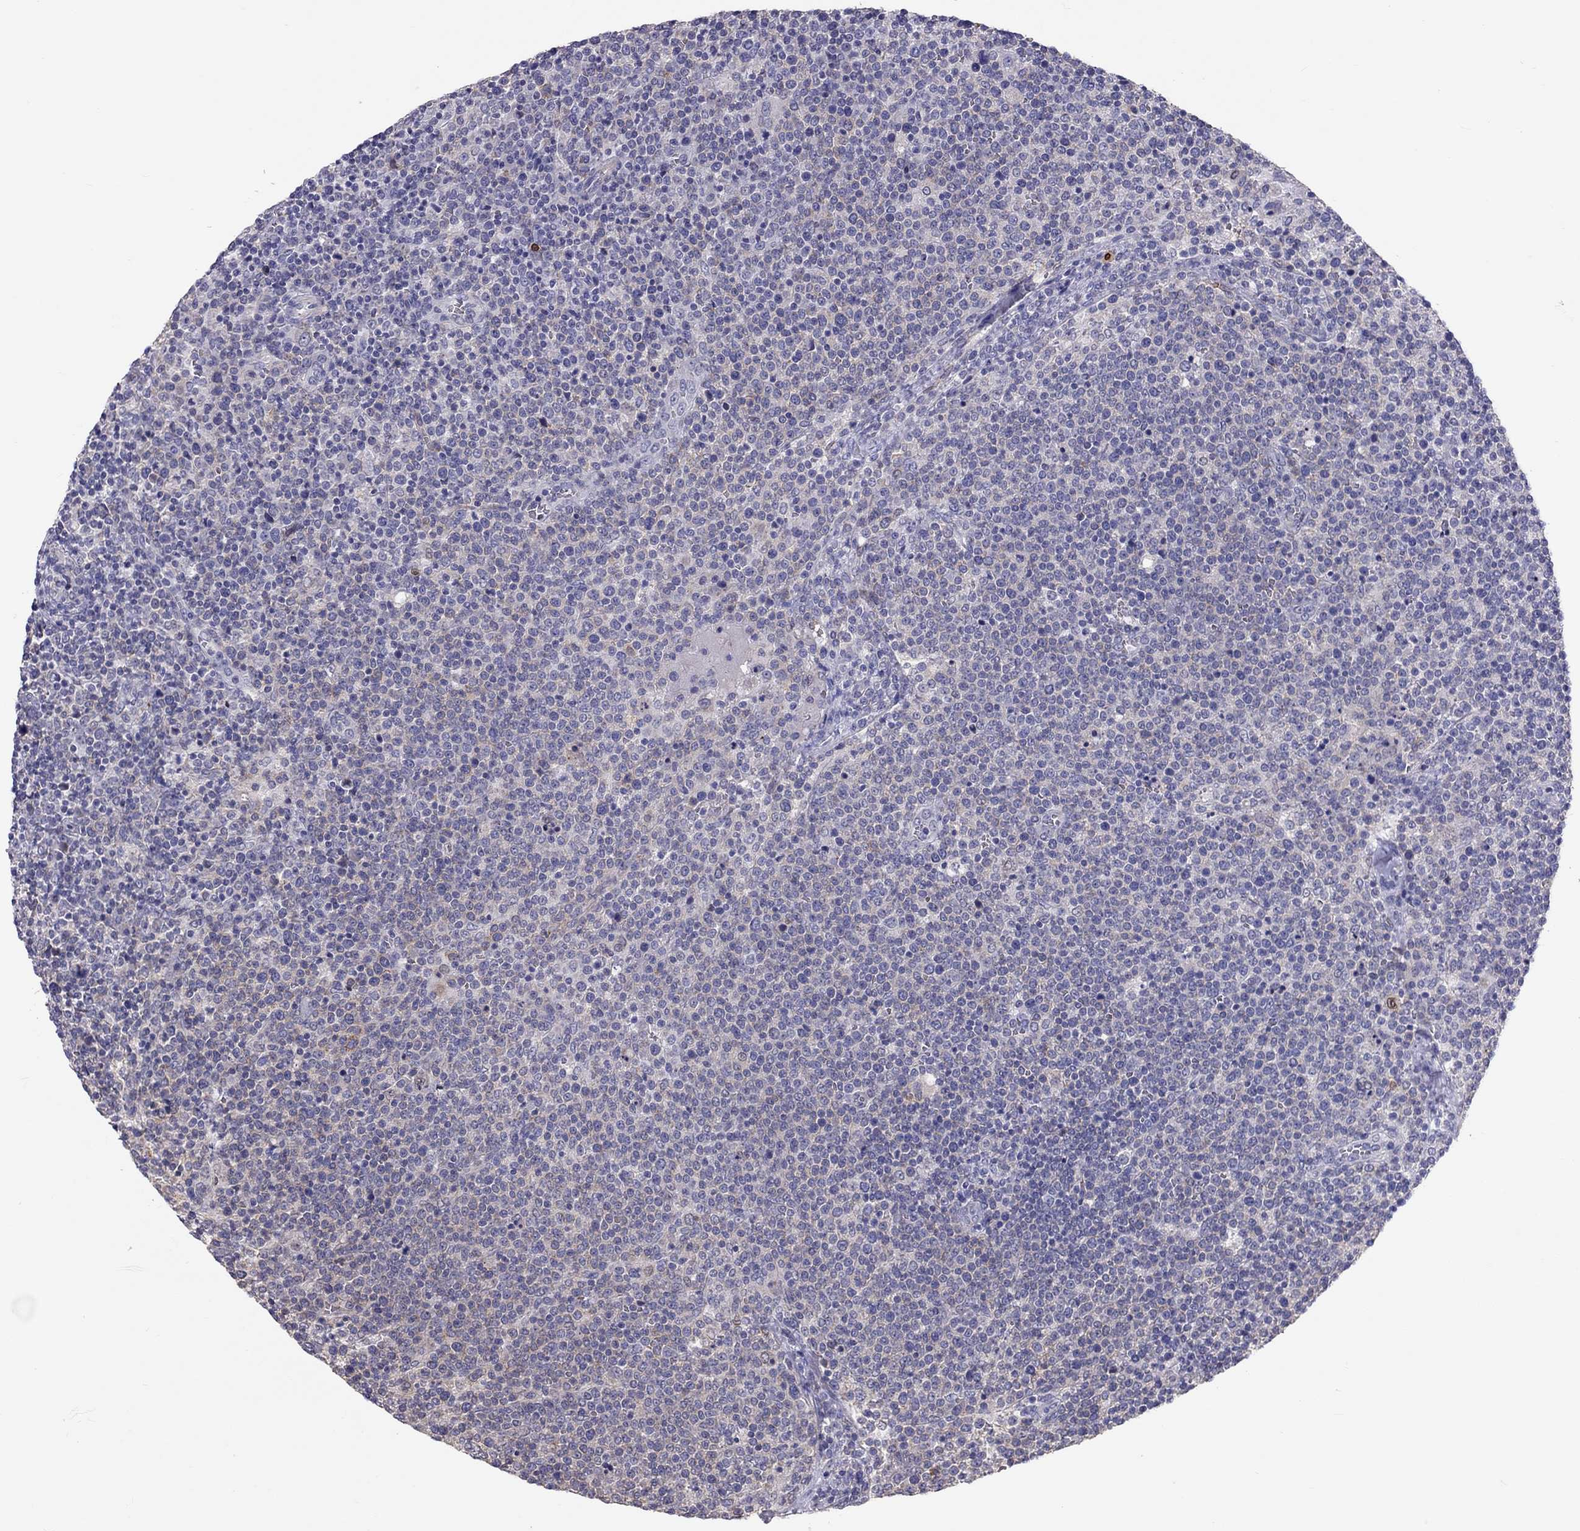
{"staining": {"intensity": "negative", "quantity": "none", "location": "none"}, "tissue": "lymphoma", "cell_type": "Tumor cells", "image_type": "cancer", "snomed": [{"axis": "morphology", "description": "Malignant lymphoma, non-Hodgkin's type, High grade"}, {"axis": "topography", "description": "Lymph node"}], "caption": "There is no significant expression in tumor cells of malignant lymphoma, non-Hodgkin's type (high-grade).", "gene": "ADORA2A", "patient": {"sex": "male", "age": 61}}